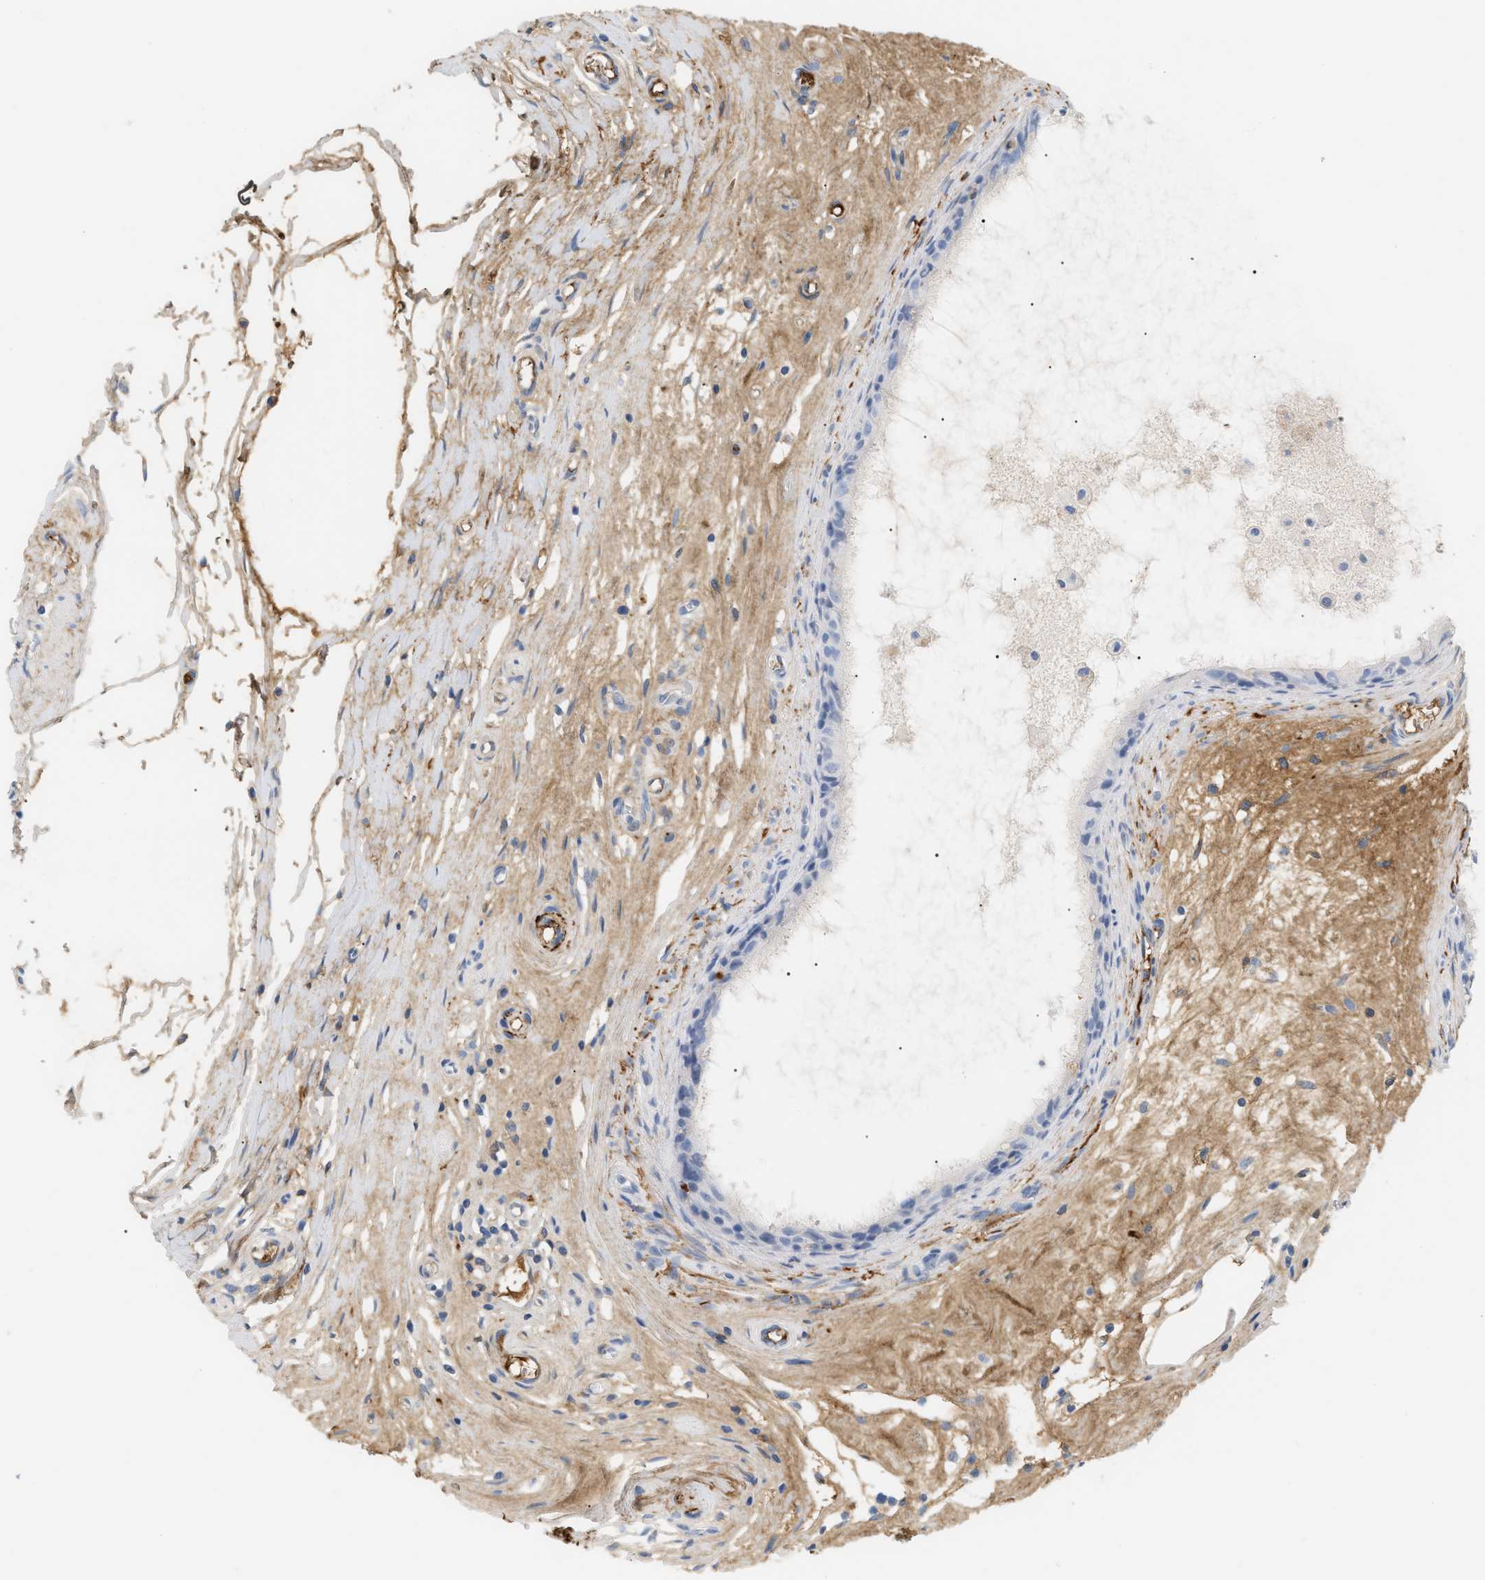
{"staining": {"intensity": "negative", "quantity": "none", "location": "none"}, "tissue": "epididymis", "cell_type": "Glandular cells", "image_type": "normal", "snomed": [{"axis": "morphology", "description": "Normal tissue, NOS"}, {"axis": "morphology", "description": "Inflammation, NOS"}, {"axis": "topography", "description": "Epididymis"}], "caption": "DAB immunohistochemical staining of normal epididymis exhibits no significant expression in glandular cells.", "gene": "CFH", "patient": {"sex": "male", "age": 85}}